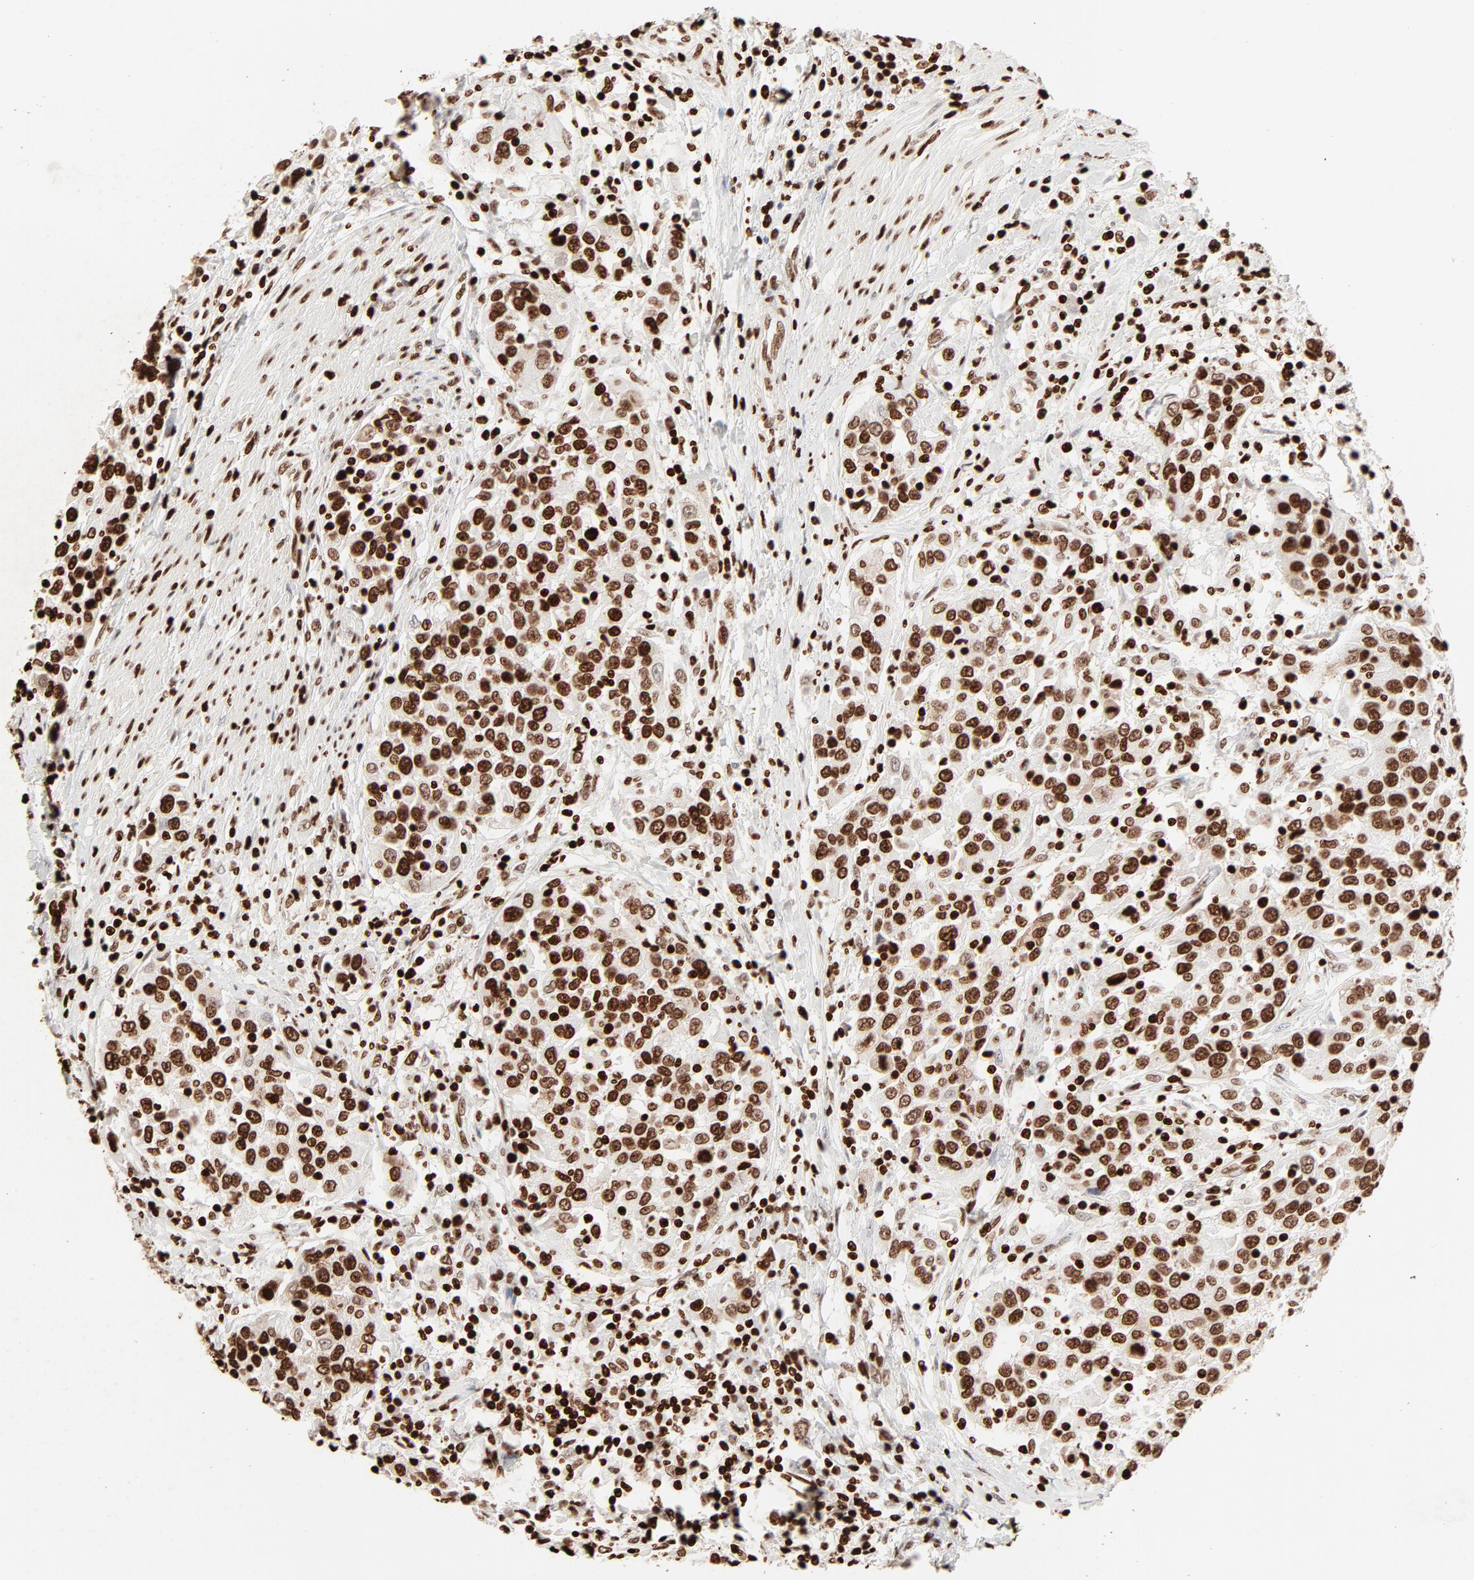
{"staining": {"intensity": "strong", "quantity": ">75%", "location": "nuclear"}, "tissue": "urothelial cancer", "cell_type": "Tumor cells", "image_type": "cancer", "snomed": [{"axis": "morphology", "description": "Urothelial carcinoma, High grade"}, {"axis": "topography", "description": "Urinary bladder"}], "caption": "Protein expression analysis of human urothelial cancer reveals strong nuclear expression in about >75% of tumor cells.", "gene": "HMGB2", "patient": {"sex": "female", "age": 80}}